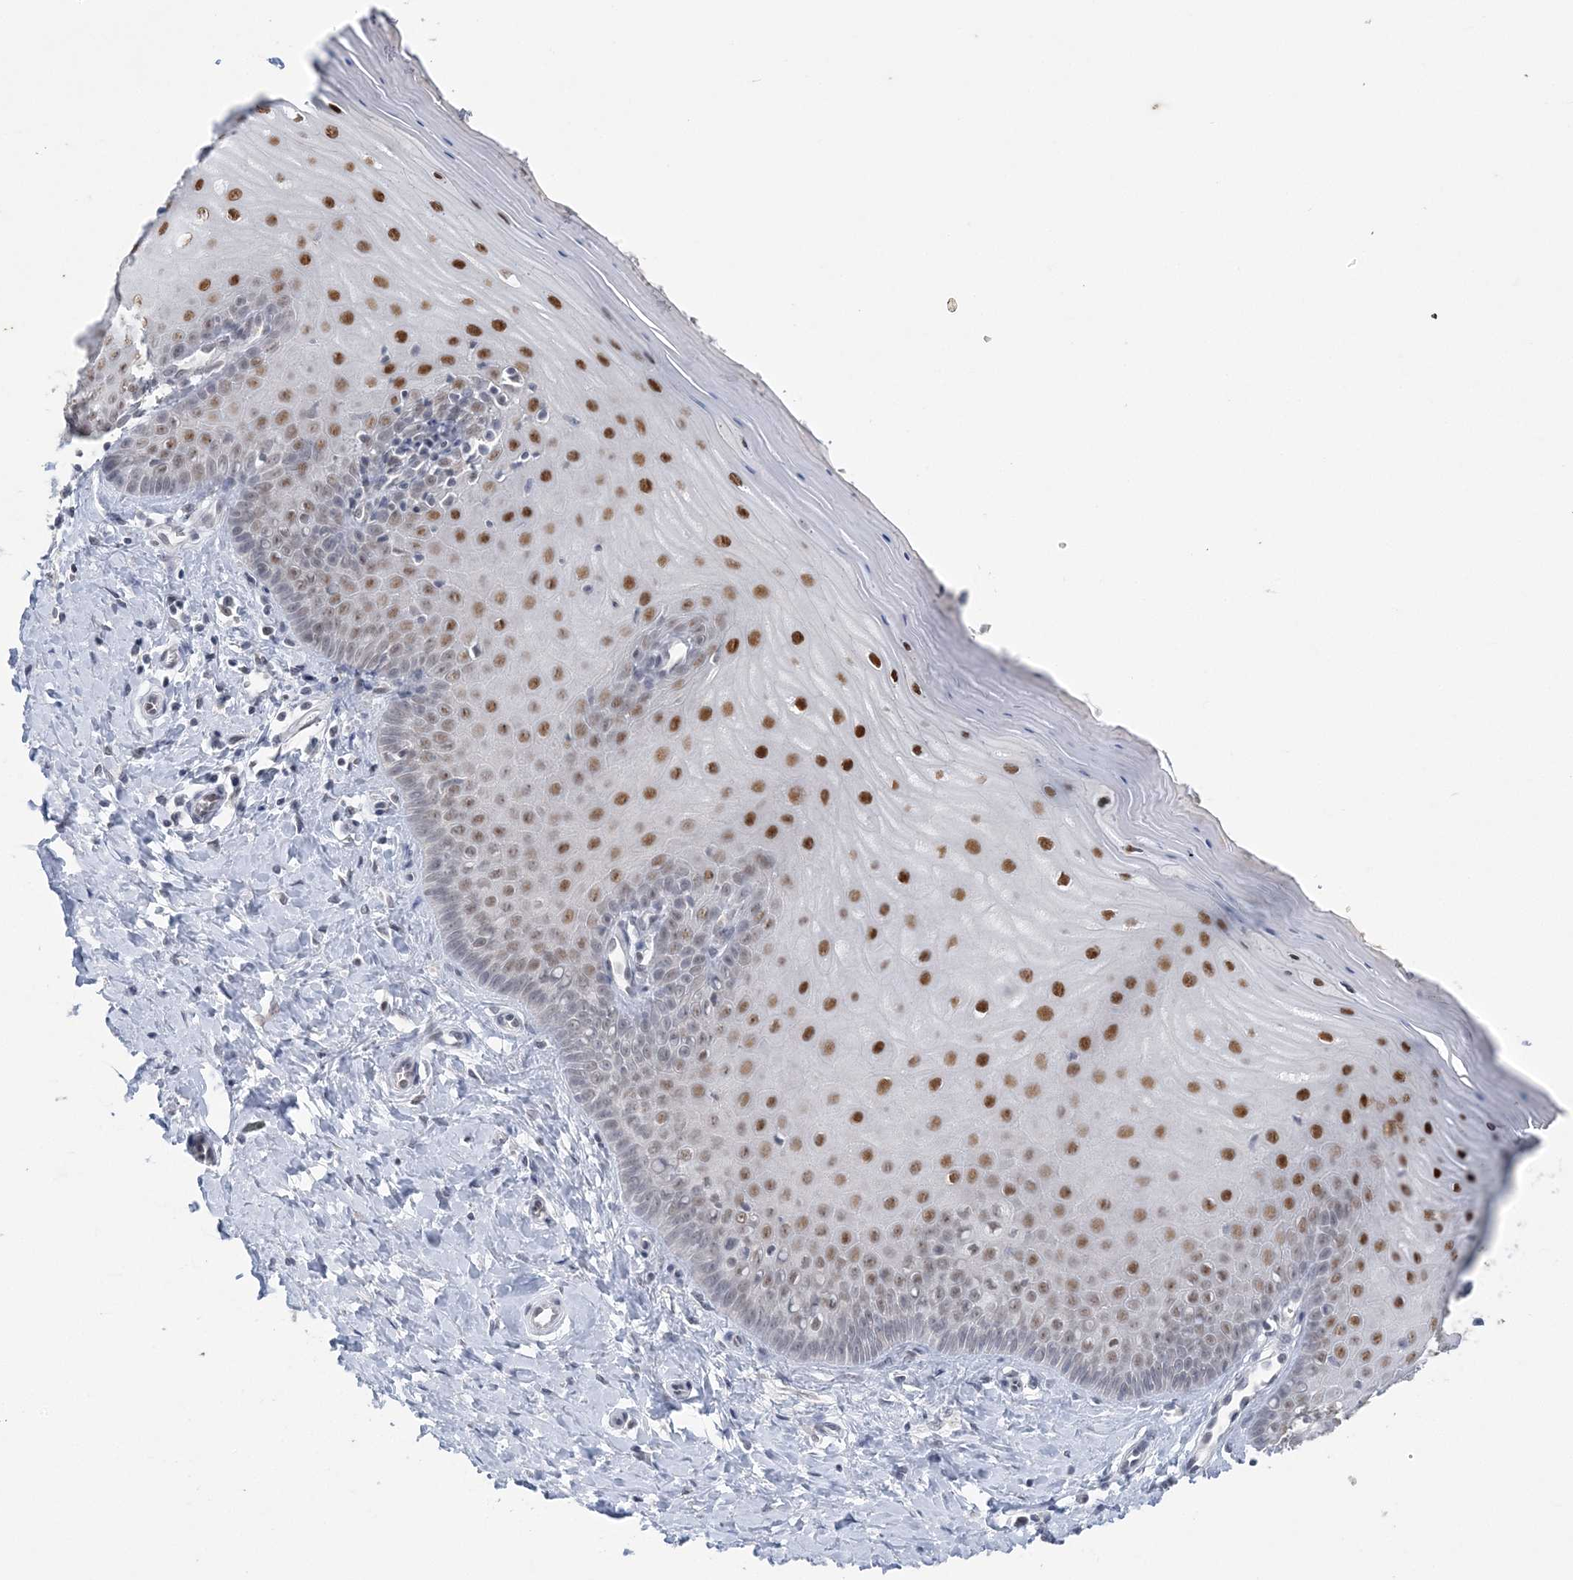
{"staining": {"intensity": "weak", "quantity": "<25%", "location": "cytoplasmic/membranous"}, "tissue": "cervix", "cell_type": "Glandular cells", "image_type": "normal", "snomed": [{"axis": "morphology", "description": "Normal tissue, NOS"}, {"axis": "topography", "description": "Cervix"}], "caption": "The histopathology image exhibits no significant expression in glandular cells of cervix.", "gene": "ZBTB7A", "patient": {"sex": "female", "age": 55}}